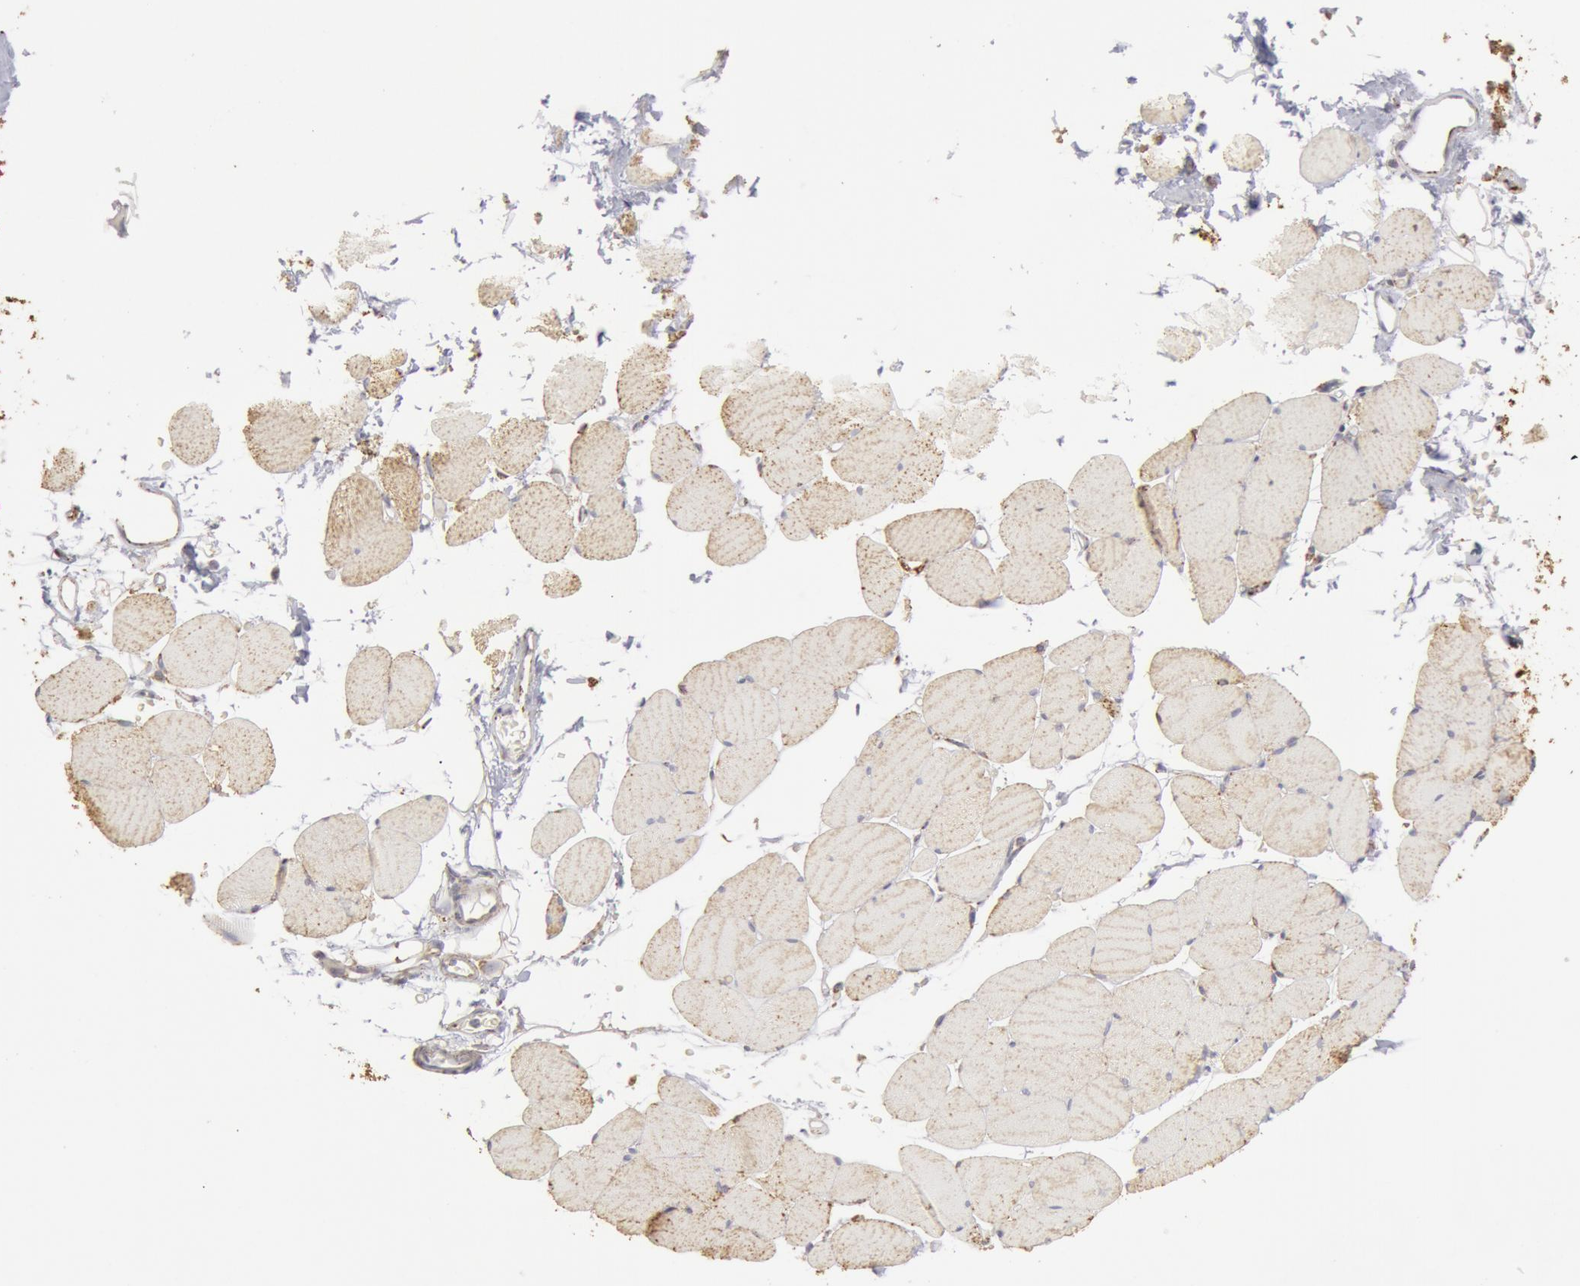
{"staining": {"intensity": "negative", "quantity": "none", "location": "none"}, "tissue": "skeletal muscle", "cell_type": "Myocytes", "image_type": "normal", "snomed": [{"axis": "morphology", "description": "Normal tissue, NOS"}, {"axis": "topography", "description": "Skeletal muscle"}, {"axis": "topography", "description": "Parathyroid gland"}], "caption": "Skeletal muscle stained for a protein using immunohistochemistry (IHC) exhibits no expression myocytes.", "gene": "ATP5F1B", "patient": {"sex": "female", "age": 37}}